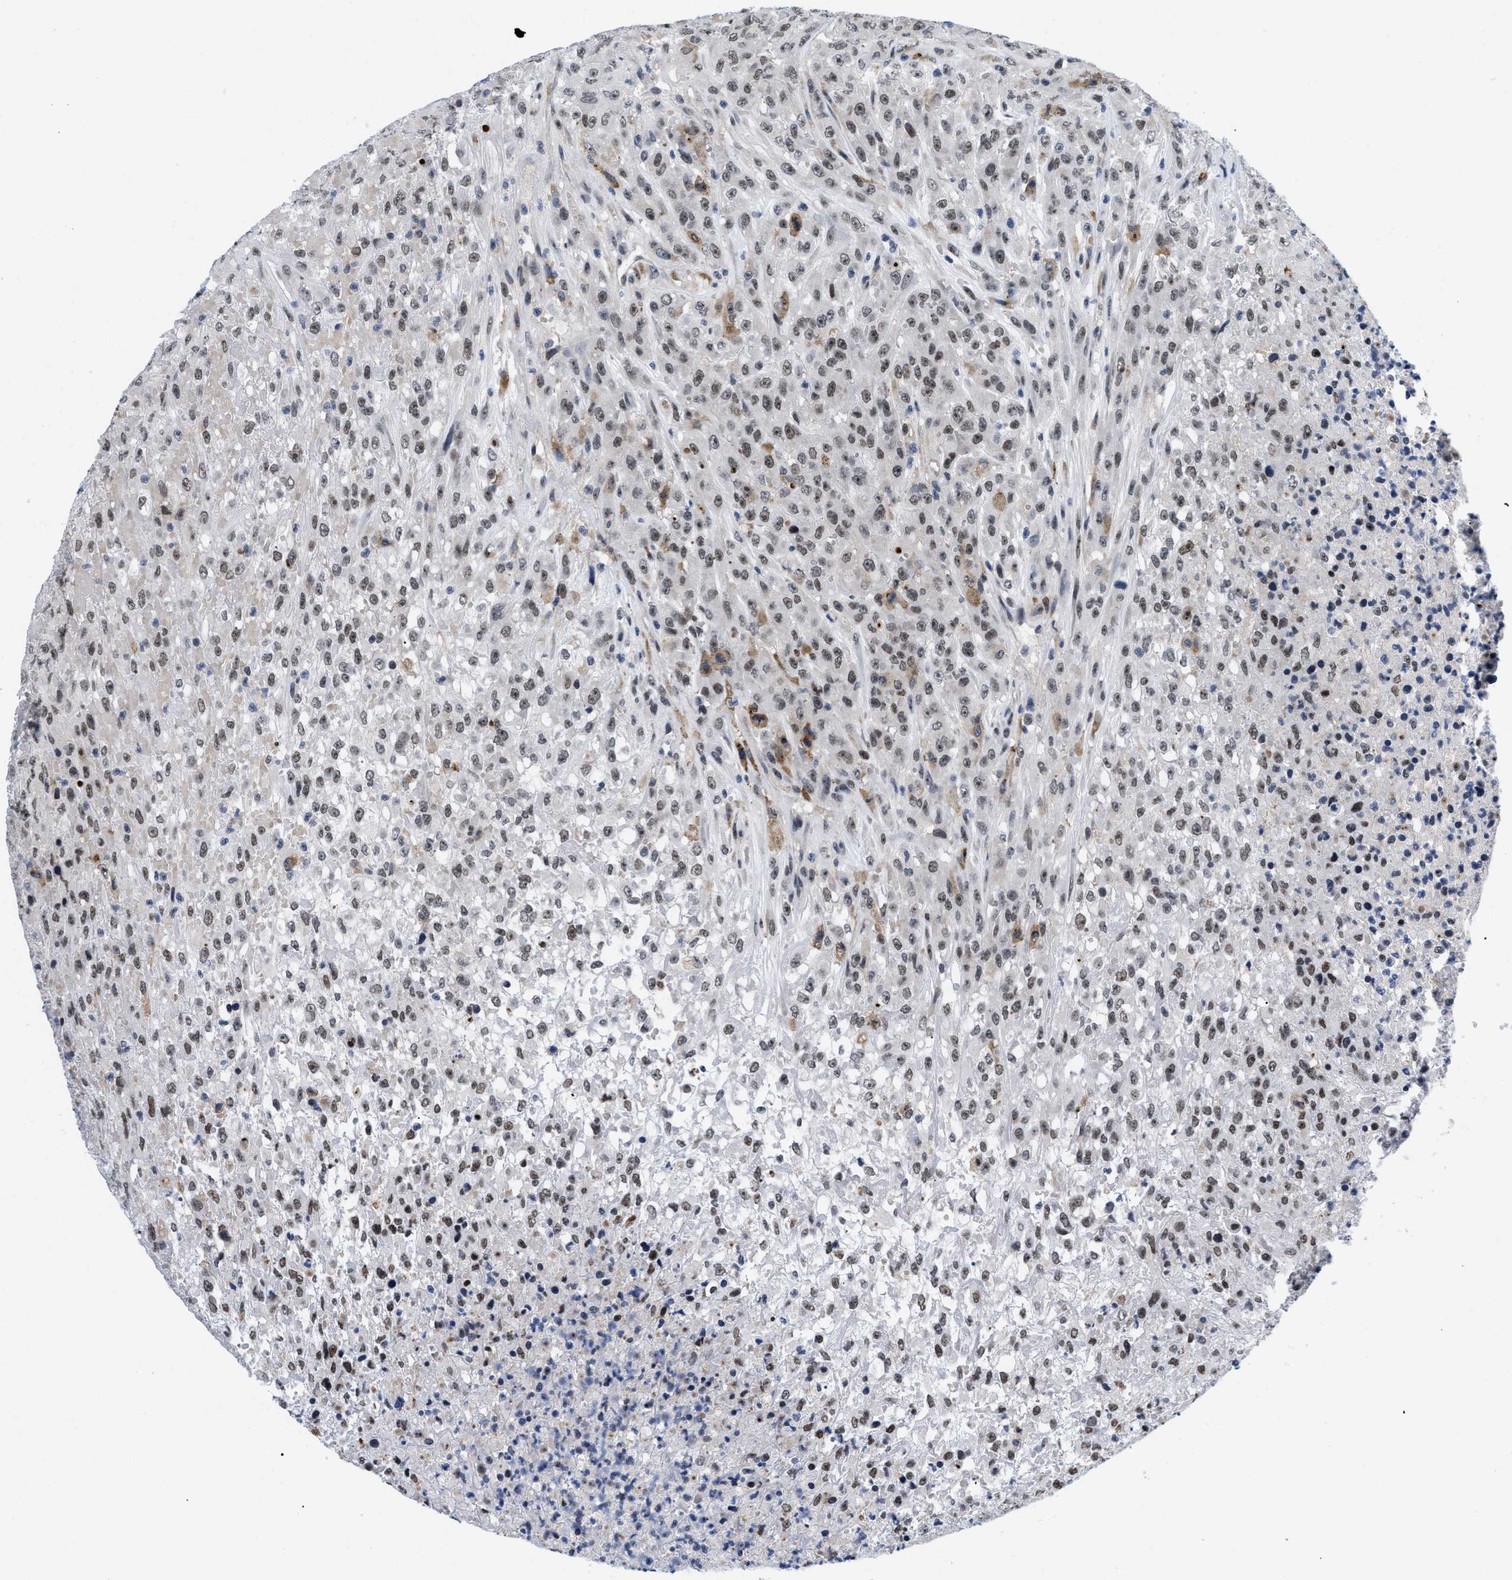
{"staining": {"intensity": "weak", "quantity": "25%-75%", "location": "nuclear"}, "tissue": "urothelial cancer", "cell_type": "Tumor cells", "image_type": "cancer", "snomed": [{"axis": "morphology", "description": "Urothelial carcinoma, High grade"}, {"axis": "topography", "description": "Urinary bladder"}], "caption": "A high-resolution photomicrograph shows immunohistochemistry staining of urothelial cancer, which demonstrates weak nuclear staining in approximately 25%-75% of tumor cells.", "gene": "PITHD1", "patient": {"sex": "male", "age": 46}}